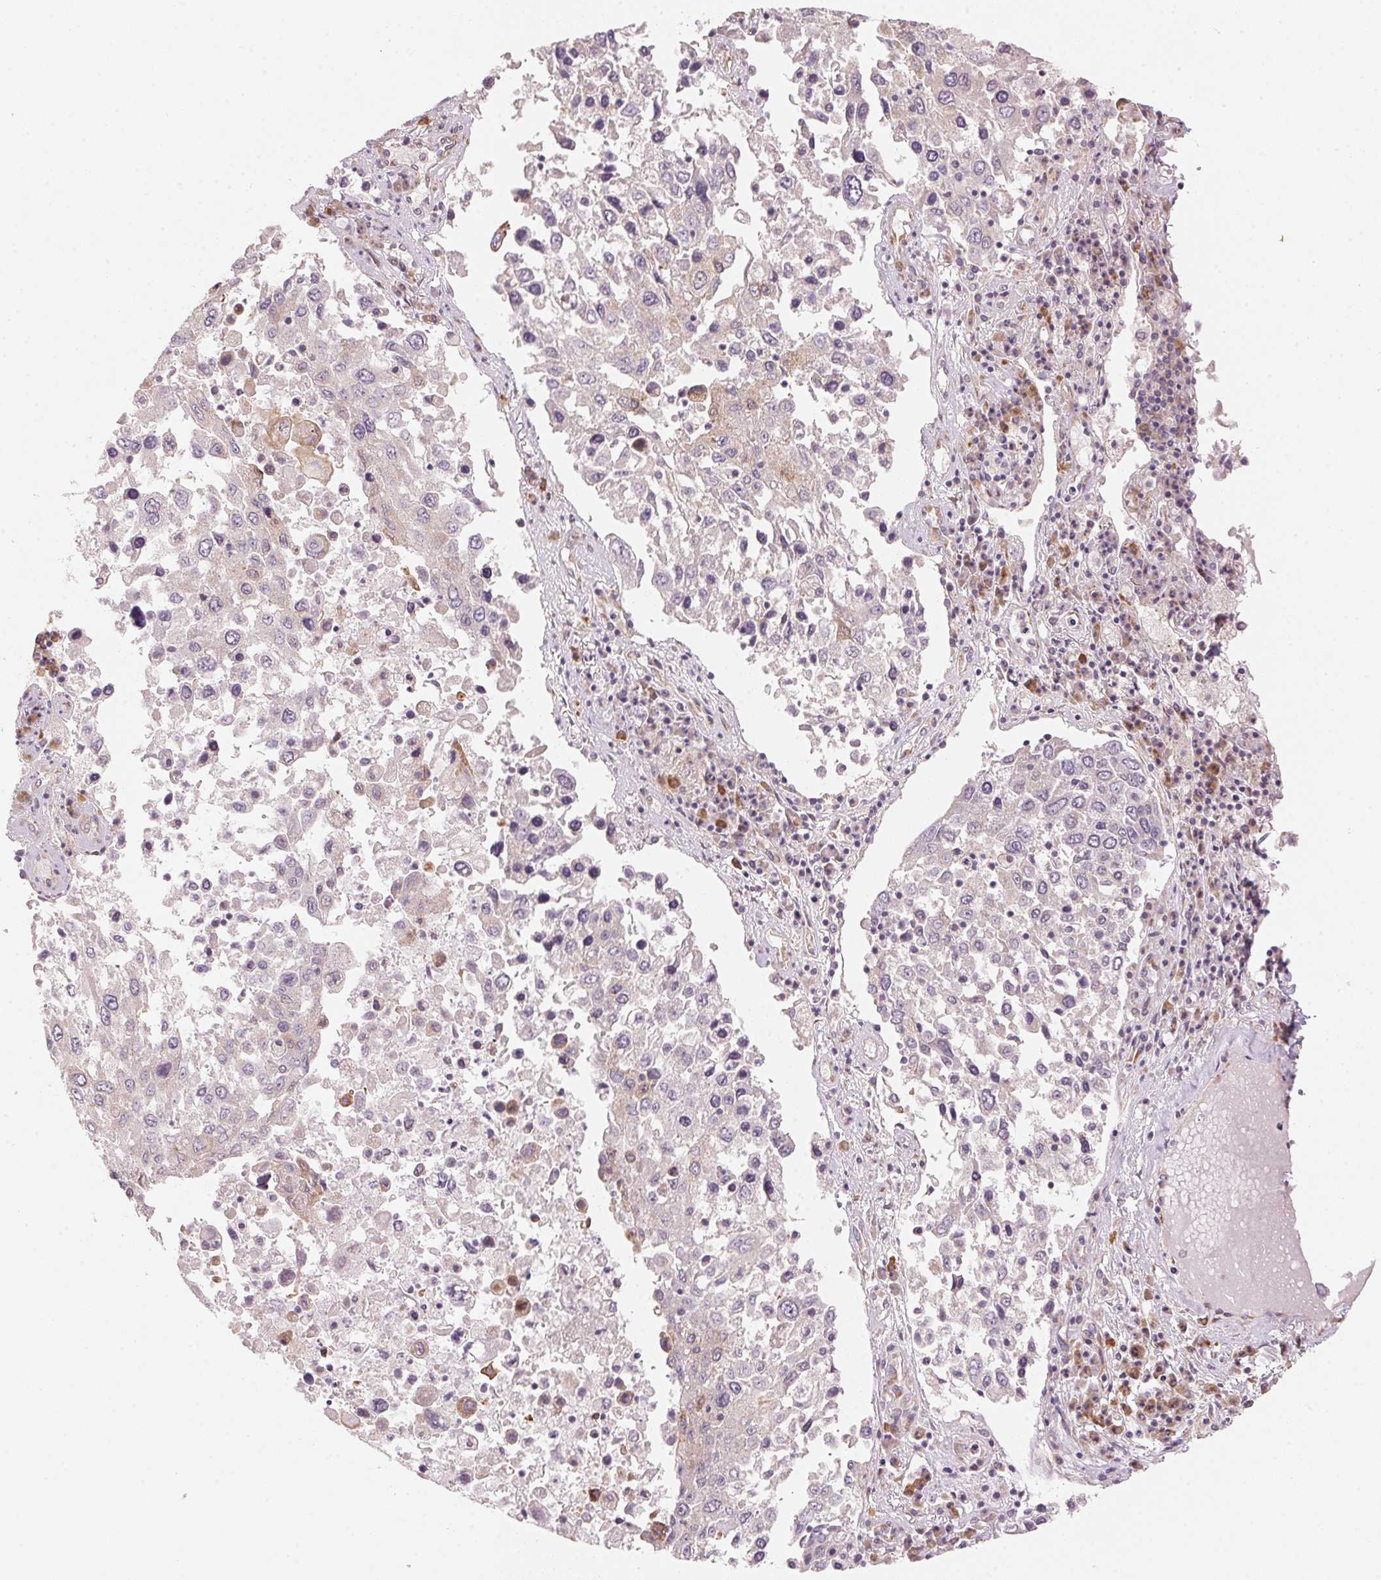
{"staining": {"intensity": "negative", "quantity": "none", "location": "none"}, "tissue": "lung cancer", "cell_type": "Tumor cells", "image_type": "cancer", "snomed": [{"axis": "morphology", "description": "Squamous cell carcinoma, NOS"}, {"axis": "topography", "description": "Lung"}], "caption": "Immunohistochemistry (IHC) image of neoplastic tissue: human lung cancer stained with DAB (3,3'-diaminobenzidine) displays no significant protein positivity in tumor cells. (Stains: DAB immunohistochemistry with hematoxylin counter stain, Microscopy: brightfield microscopy at high magnification).", "gene": "BLOC1S2", "patient": {"sex": "male", "age": 65}}